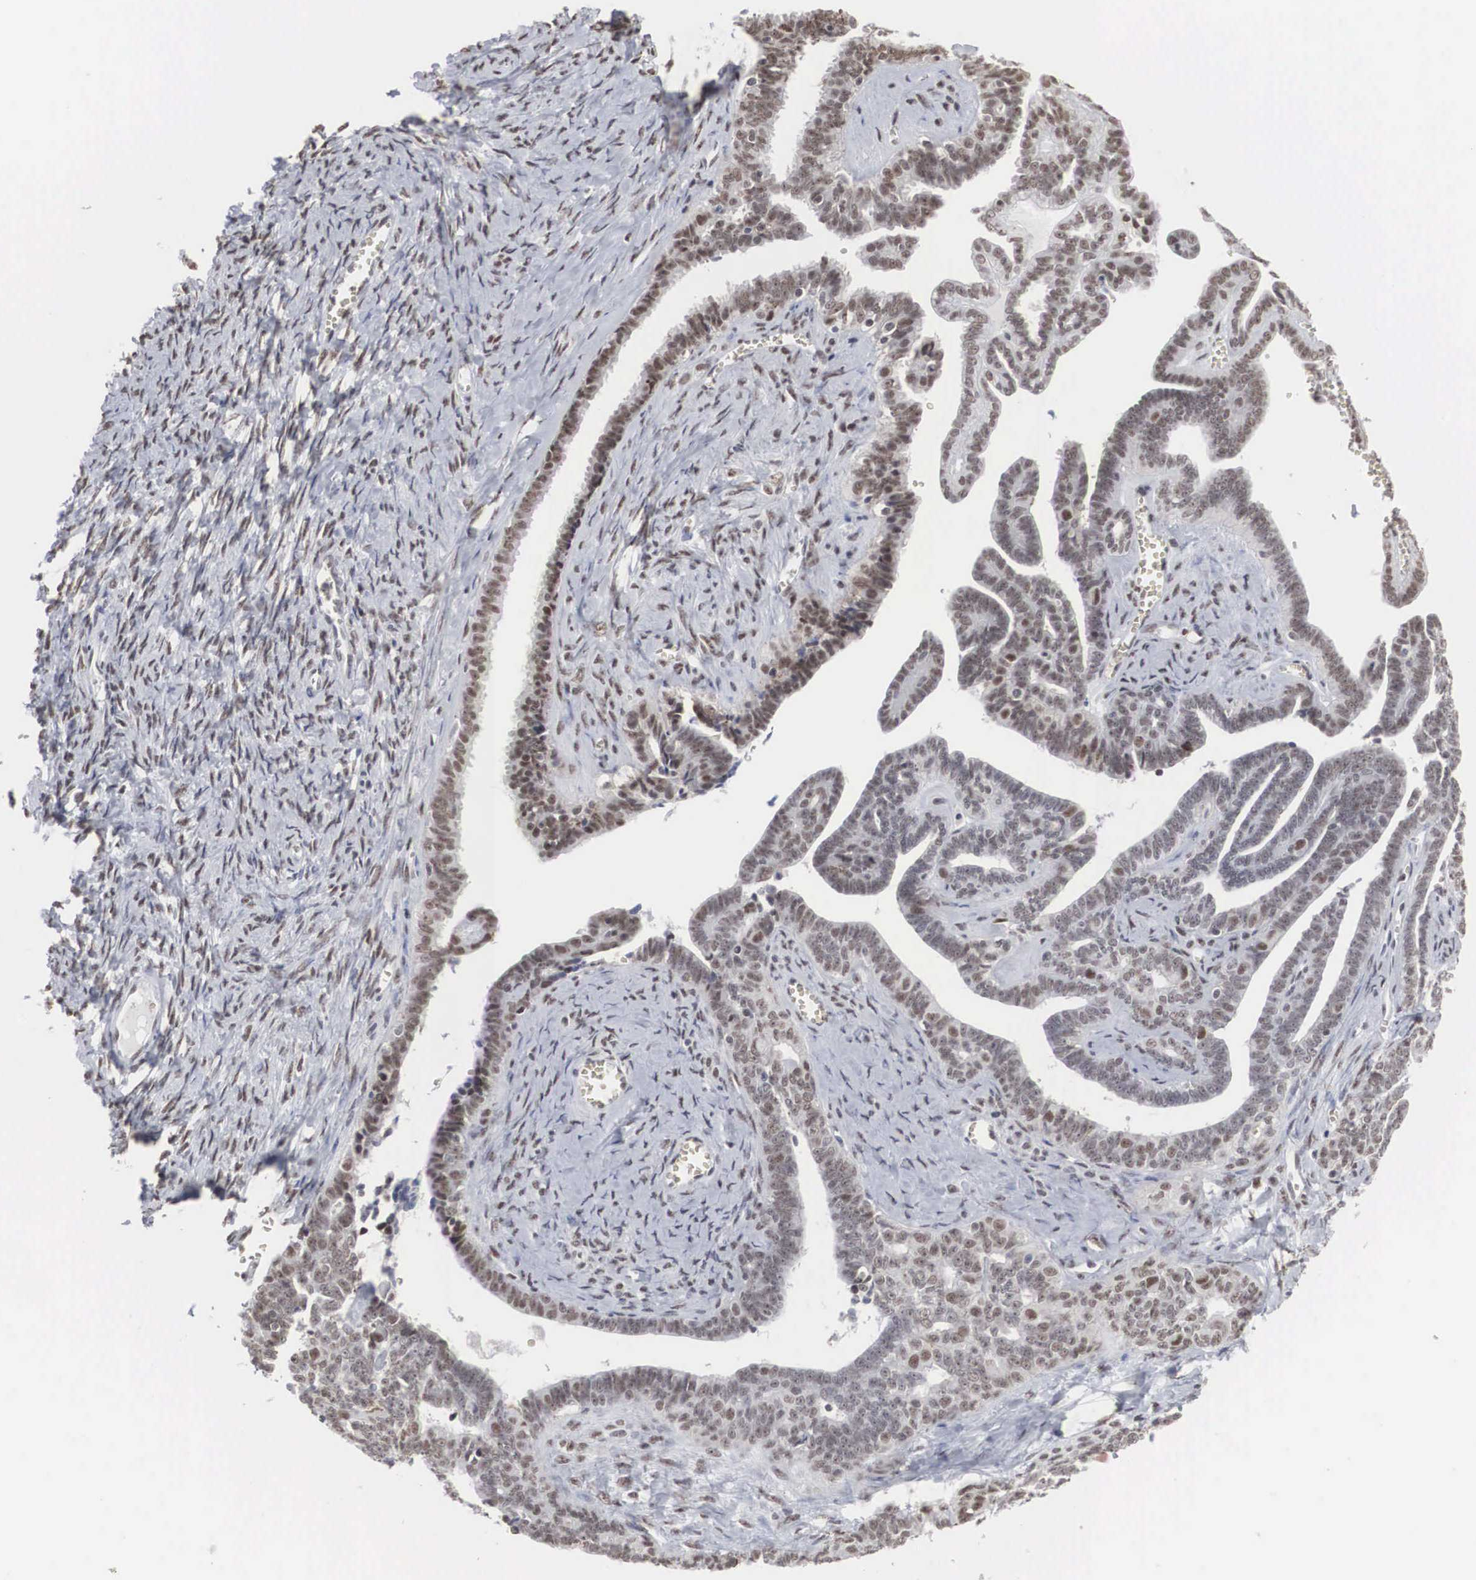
{"staining": {"intensity": "weak", "quantity": "25%-75%", "location": "nuclear"}, "tissue": "ovarian cancer", "cell_type": "Tumor cells", "image_type": "cancer", "snomed": [{"axis": "morphology", "description": "Cystadenocarcinoma, serous, NOS"}, {"axis": "topography", "description": "Ovary"}], "caption": "Immunohistochemical staining of human serous cystadenocarcinoma (ovarian) demonstrates weak nuclear protein staining in about 25%-75% of tumor cells.", "gene": "AUTS2", "patient": {"sex": "female", "age": 71}}